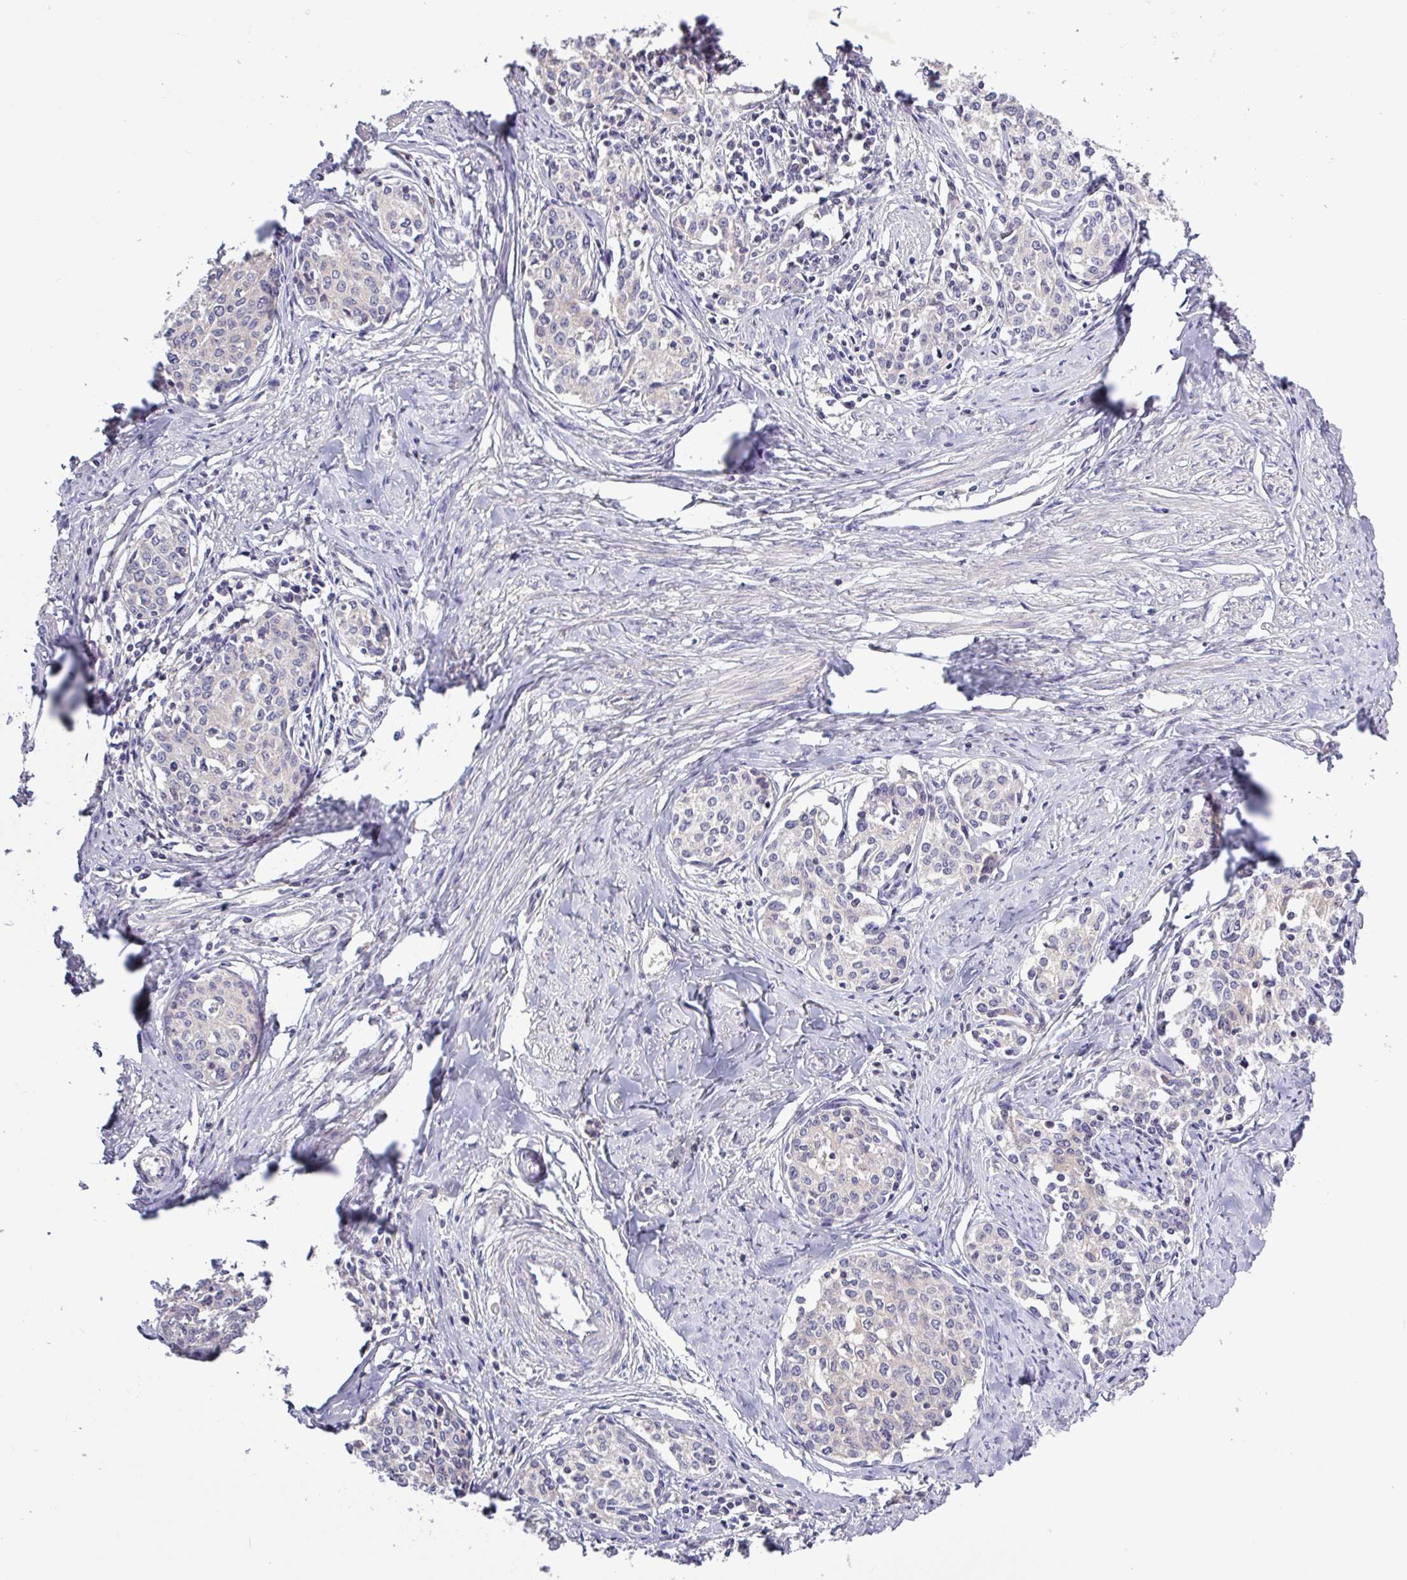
{"staining": {"intensity": "negative", "quantity": "none", "location": "none"}, "tissue": "cervical cancer", "cell_type": "Tumor cells", "image_type": "cancer", "snomed": [{"axis": "morphology", "description": "Squamous cell carcinoma, NOS"}, {"axis": "morphology", "description": "Adenocarcinoma, NOS"}, {"axis": "topography", "description": "Cervix"}], "caption": "An image of human cervical cancer (adenocarcinoma) is negative for staining in tumor cells.", "gene": "SFTPB", "patient": {"sex": "female", "age": 52}}